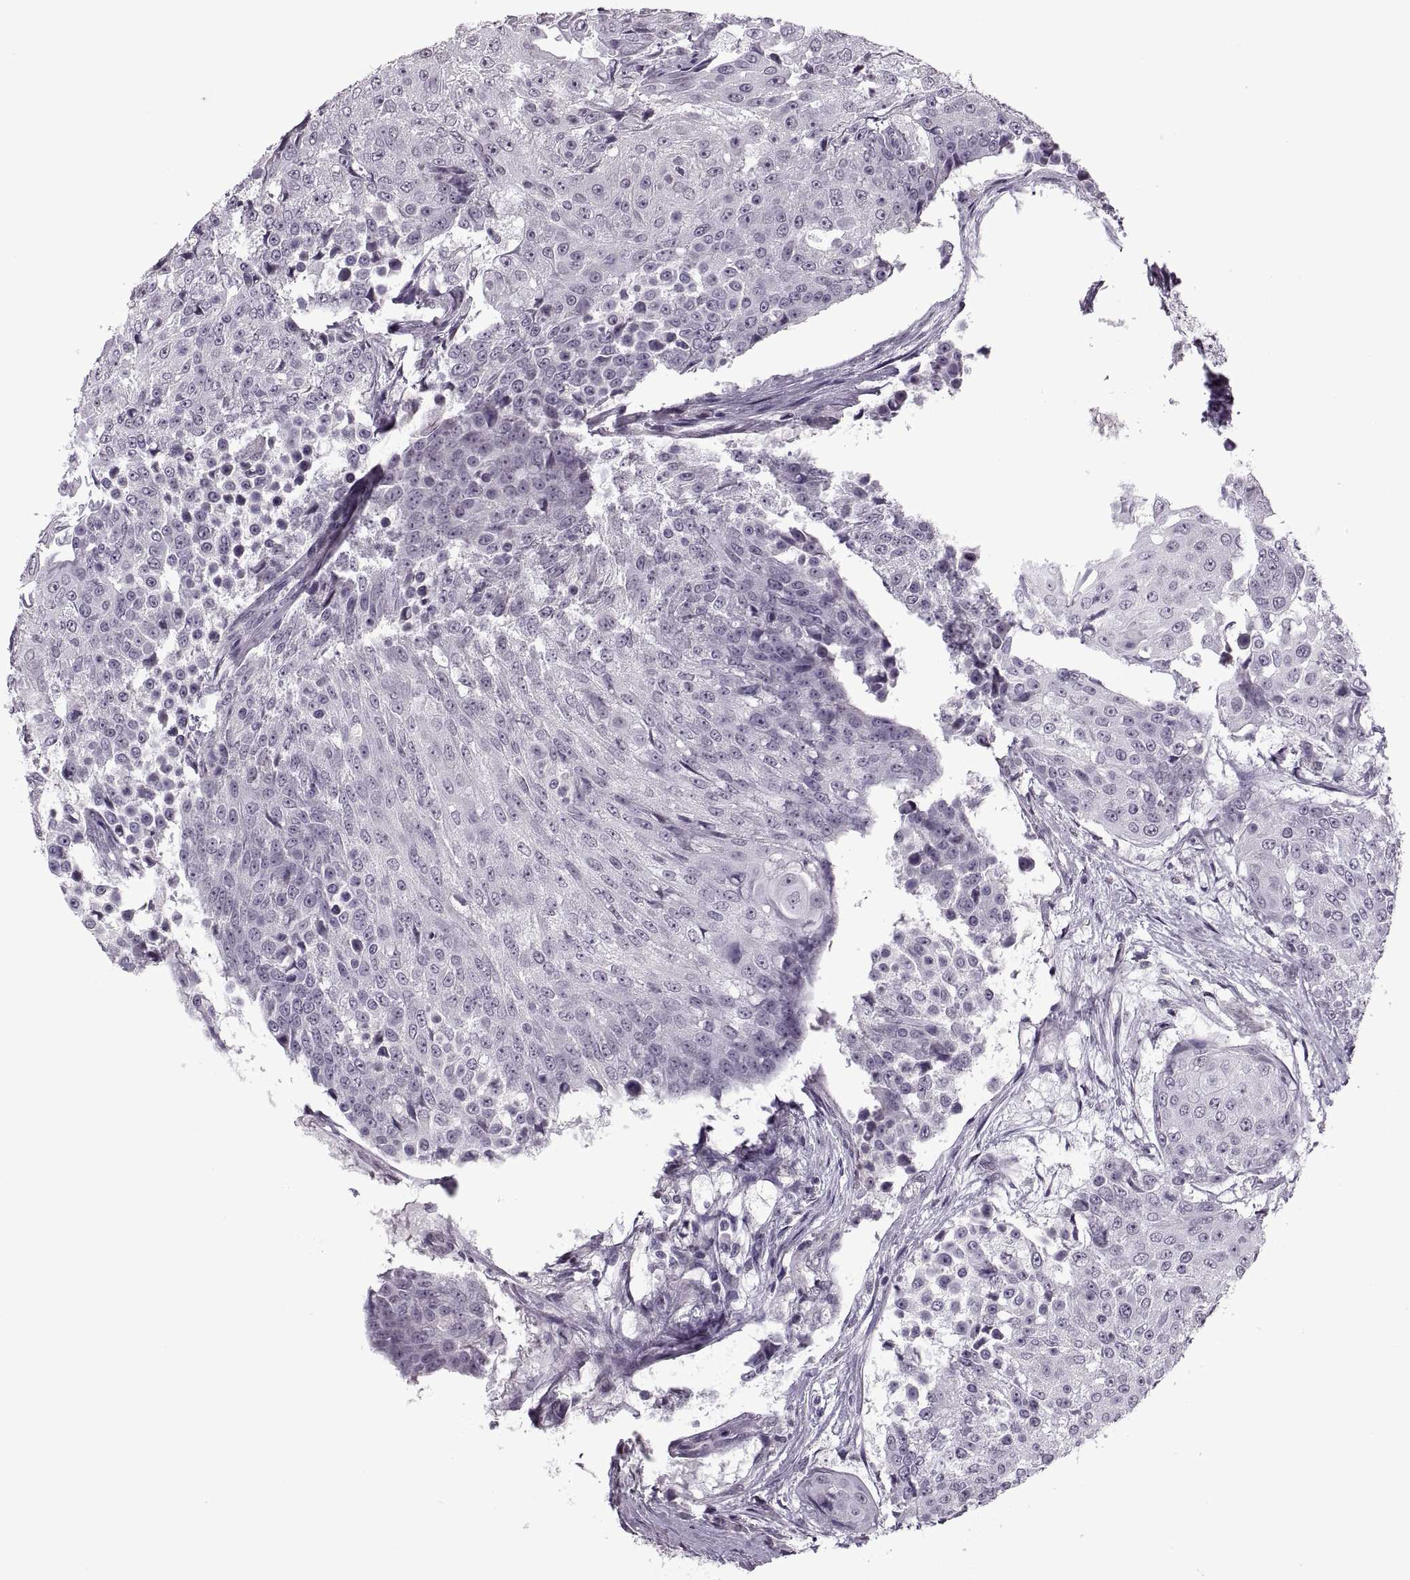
{"staining": {"intensity": "negative", "quantity": "none", "location": "none"}, "tissue": "urothelial cancer", "cell_type": "Tumor cells", "image_type": "cancer", "snomed": [{"axis": "morphology", "description": "Urothelial carcinoma, High grade"}, {"axis": "topography", "description": "Urinary bladder"}], "caption": "A micrograph of urothelial cancer stained for a protein exhibits no brown staining in tumor cells.", "gene": "PRSS37", "patient": {"sex": "female", "age": 63}}